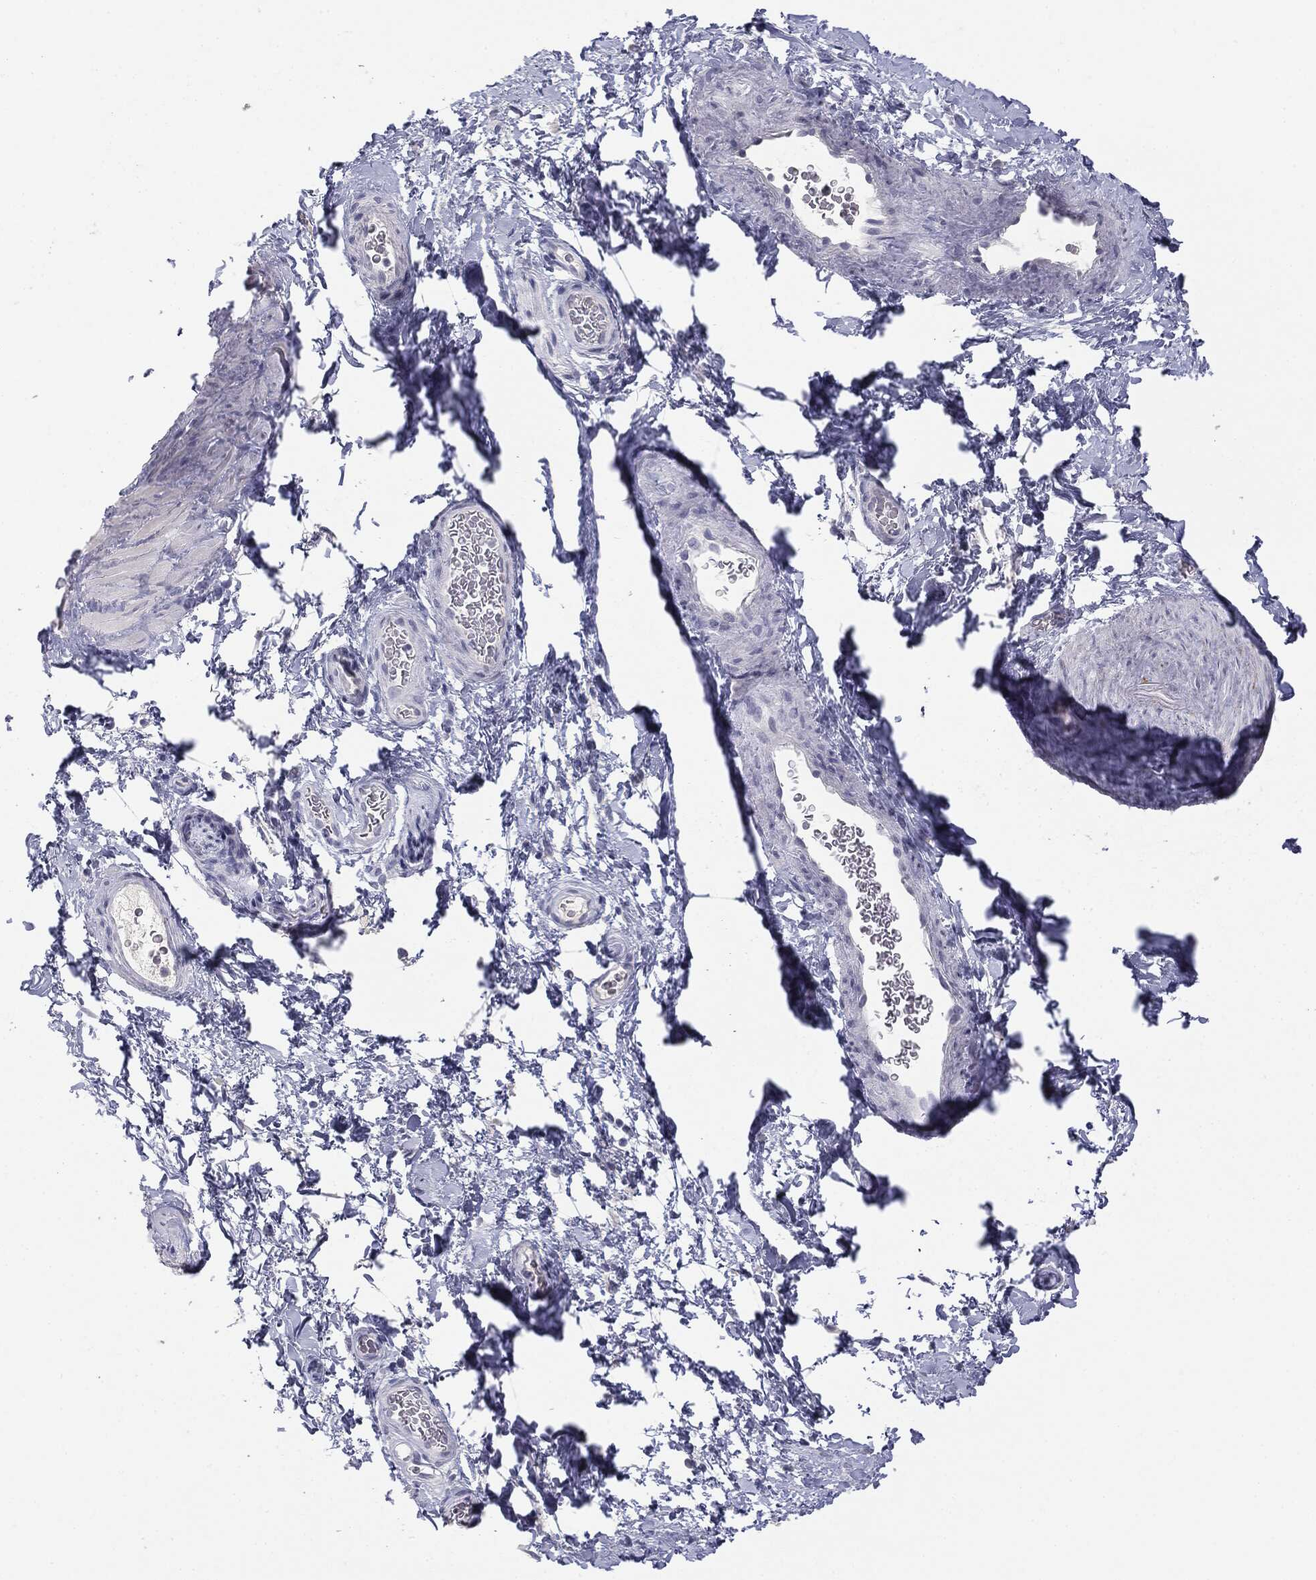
{"staining": {"intensity": "negative", "quantity": "none", "location": "none"}, "tissue": "soft tissue", "cell_type": "Fibroblasts", "image_type": "normal", "snomed": [{"axis": "morphology", "description": "Normal tissue, NOS"}, {"axis": "topography", "description": "Soft tissue"}, {"axis": "topography", "description": "Vascular tissue"}], "caption": "This micrograph is of normal soft tissue stained with immunohistochemistry (IHC) to label a protein in brown with the nuclei are counter-stained blue. There is no staining in fibroblasts.", "gene": "MUC1", "patient": {"sex": "male", "age": 41}}